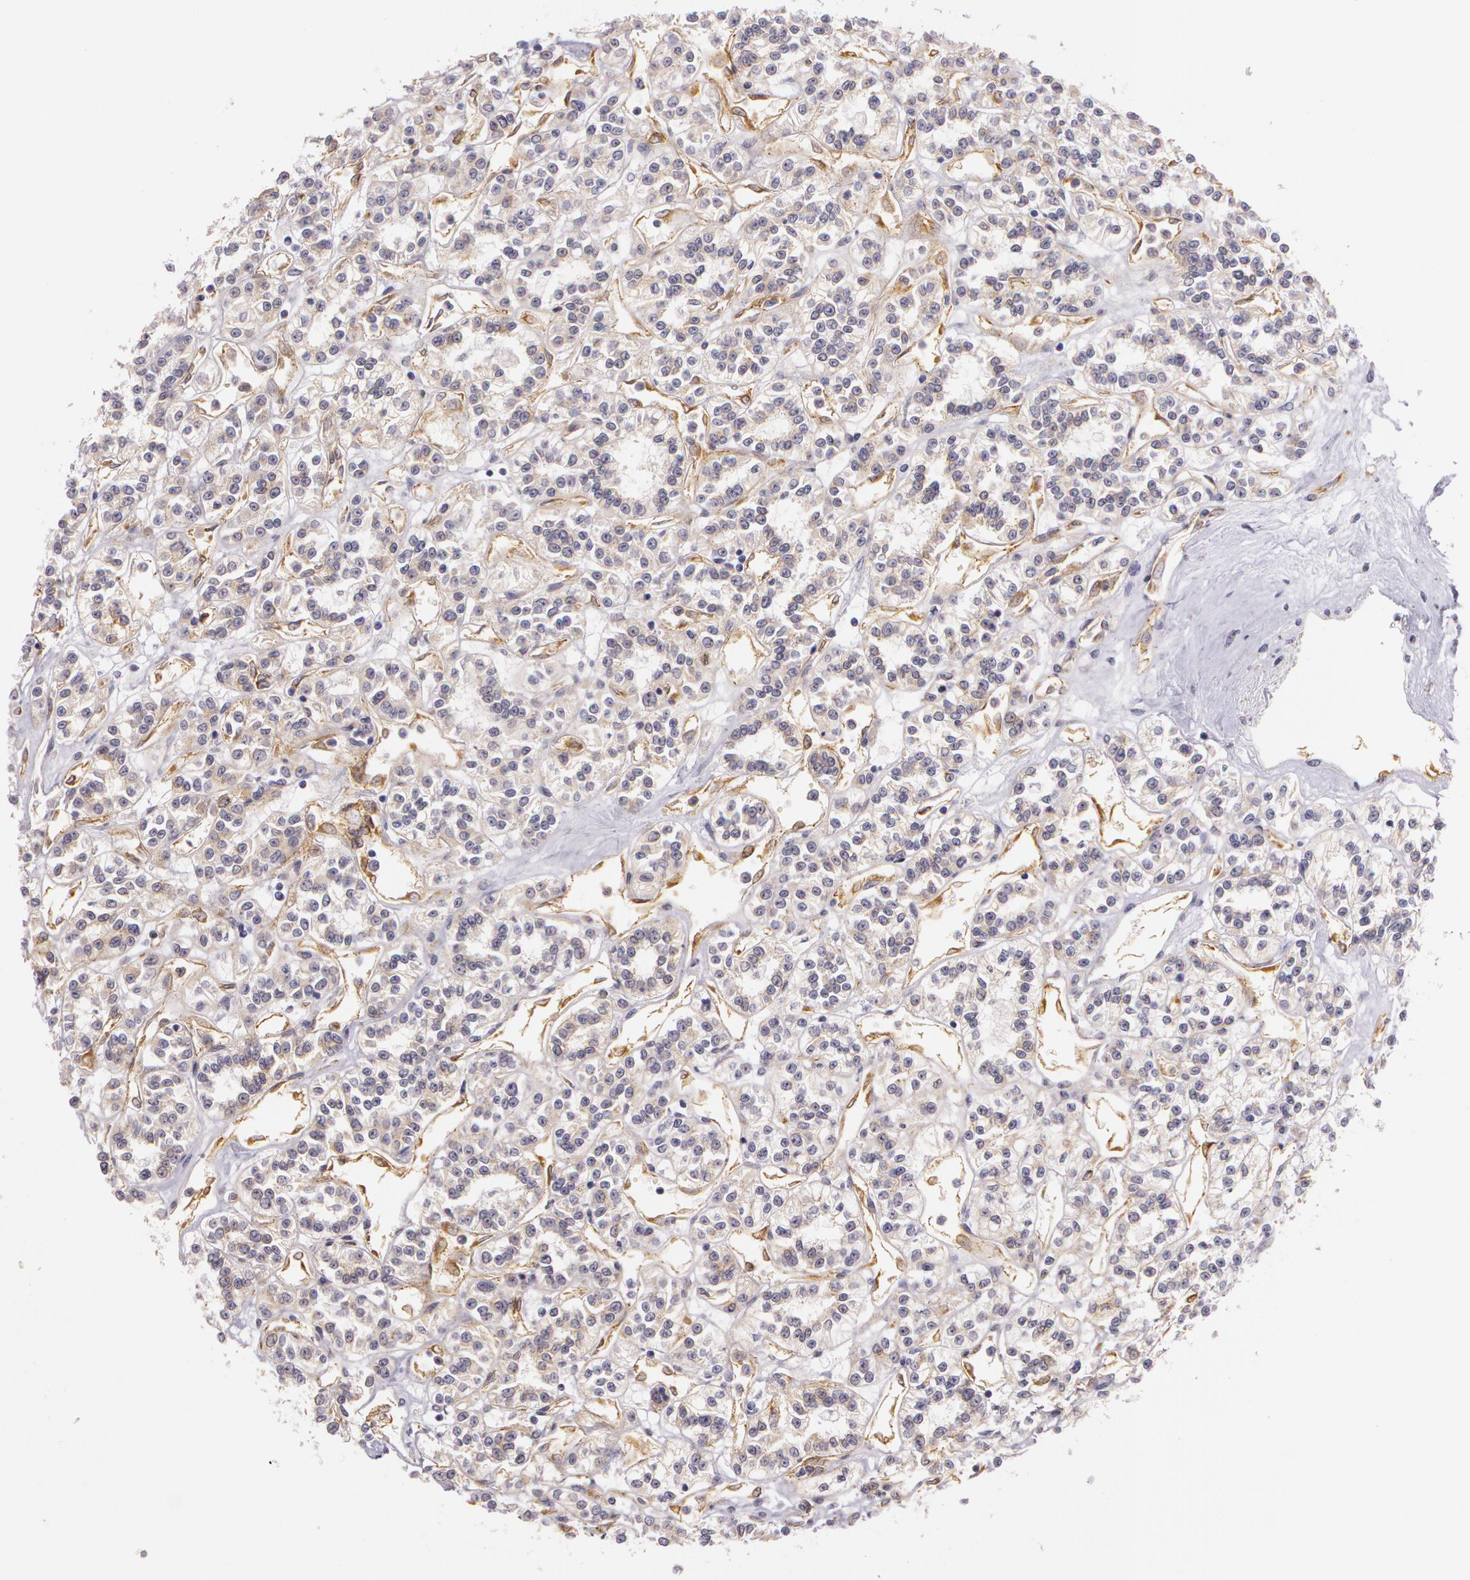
{"staining": {"intensity": "weak", "quantity": "25%-75%", "location": "cytoplasmic/membranous"}, "tissue": "renal cancer", "cell_type": "Tumor cells", "image_type": "cancer", "snomed": [{"axis": "morphology", "description": "Adenocarcinoma, NOS"}, {"axis": "topography", "description": "Kidney"}], "caption": "A low amount of weak cytoplasmic/membranous expression is present in about 25%-75% of tumor cells in renal cancer (adenocarcinoma) tissue.", "gene": "APP", "patient": {"sex": "female", "age": 76}}